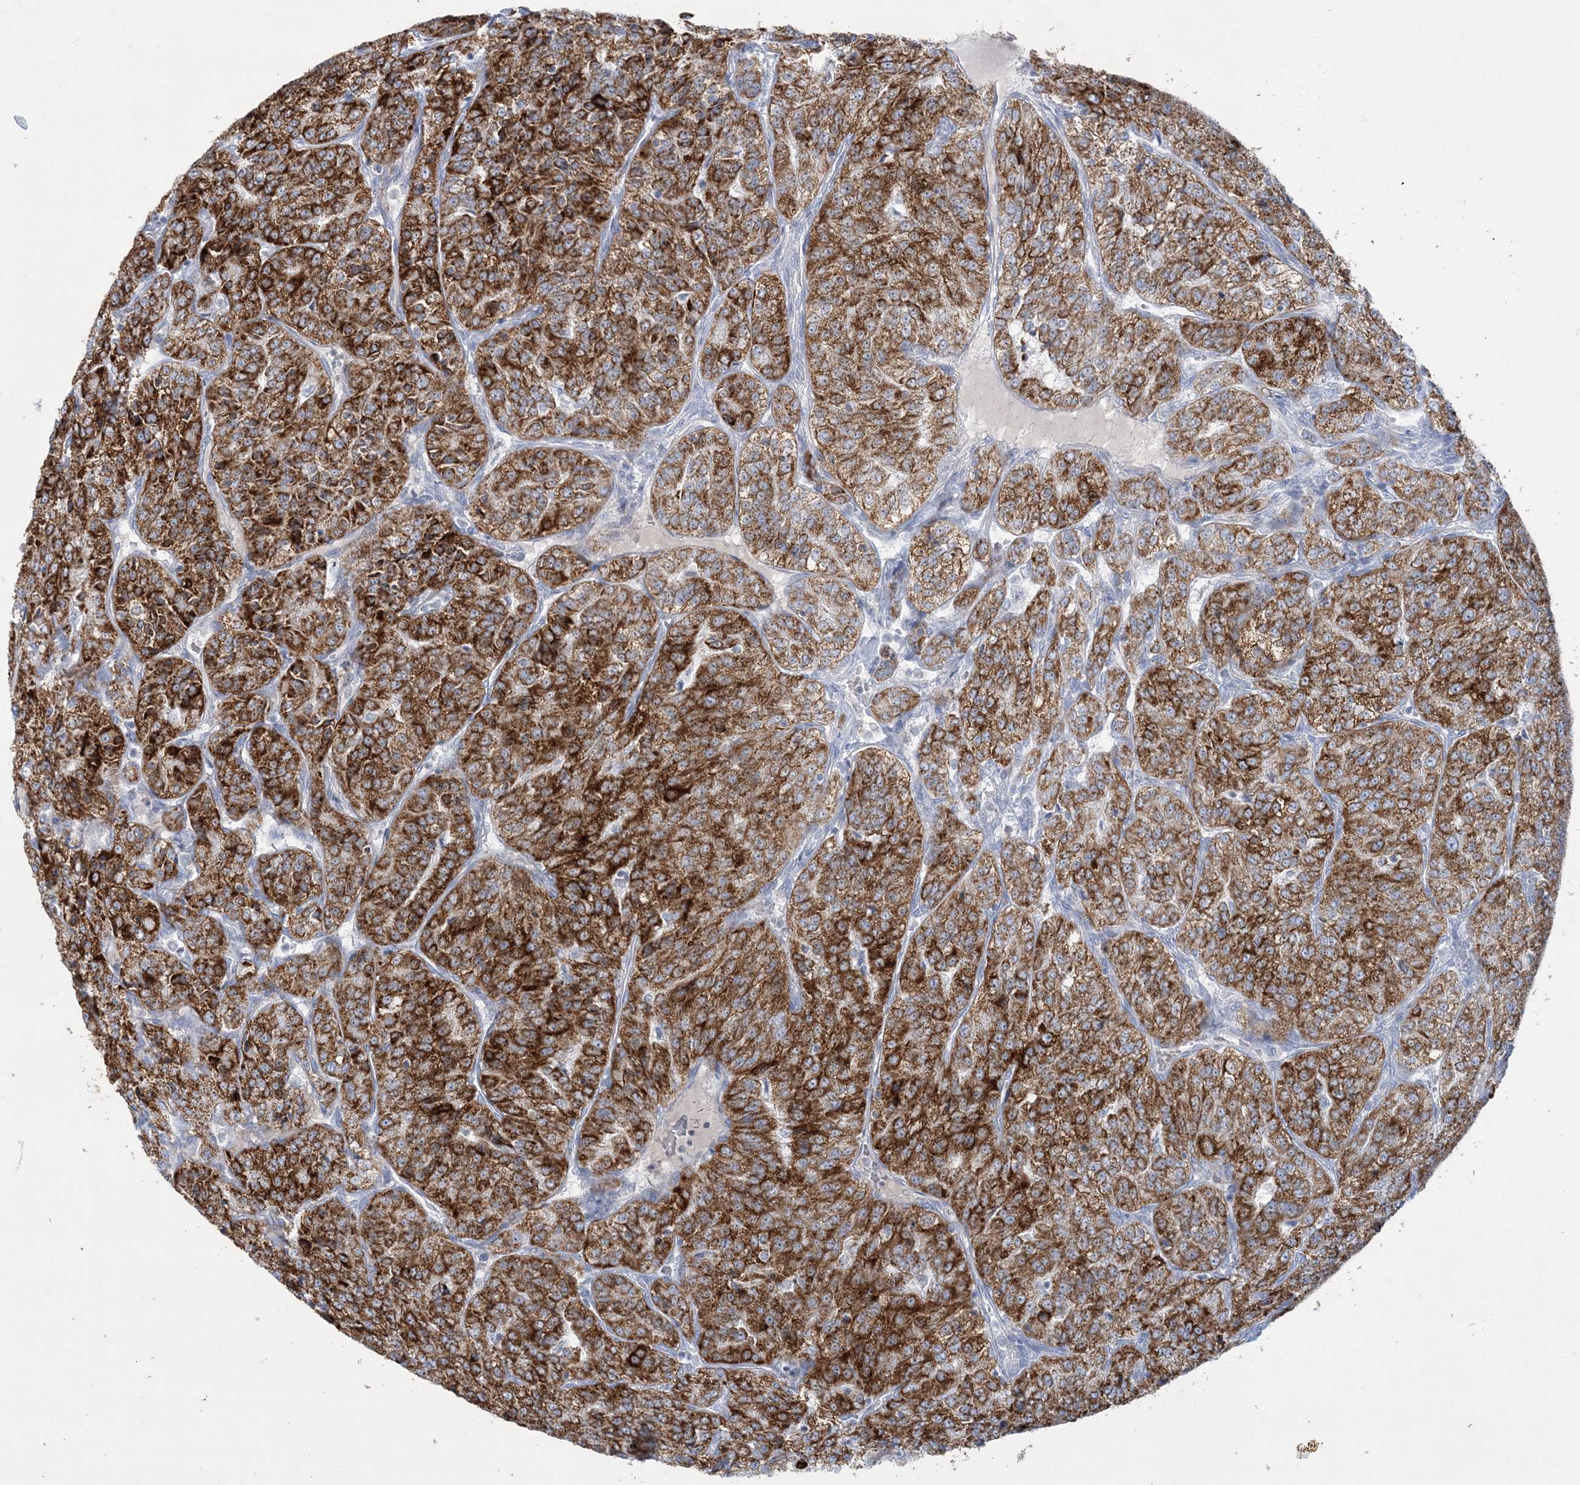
{"staining": {"intensity": "strong", "quantity": ">75%", "location": "cytoplasmic/membranous"}, "tissue": "renal cancer", "cell_type": "Tumor cells", "image_type": "cancer", "snomed": [{"axis": "morphology", "description": "Adenocarcinoma, NOS"}, {"axis": "topography", "description": "Kidney"}], "caption": "IHC photomicrograph of human renal cancer stained for a protein (brown), which shows high levels of strong cytoplasmic/membranous positivity in about >75% of tumor cells.", "gene": "TBC1D7", "patient": {"sex": "female", "age": 63}}